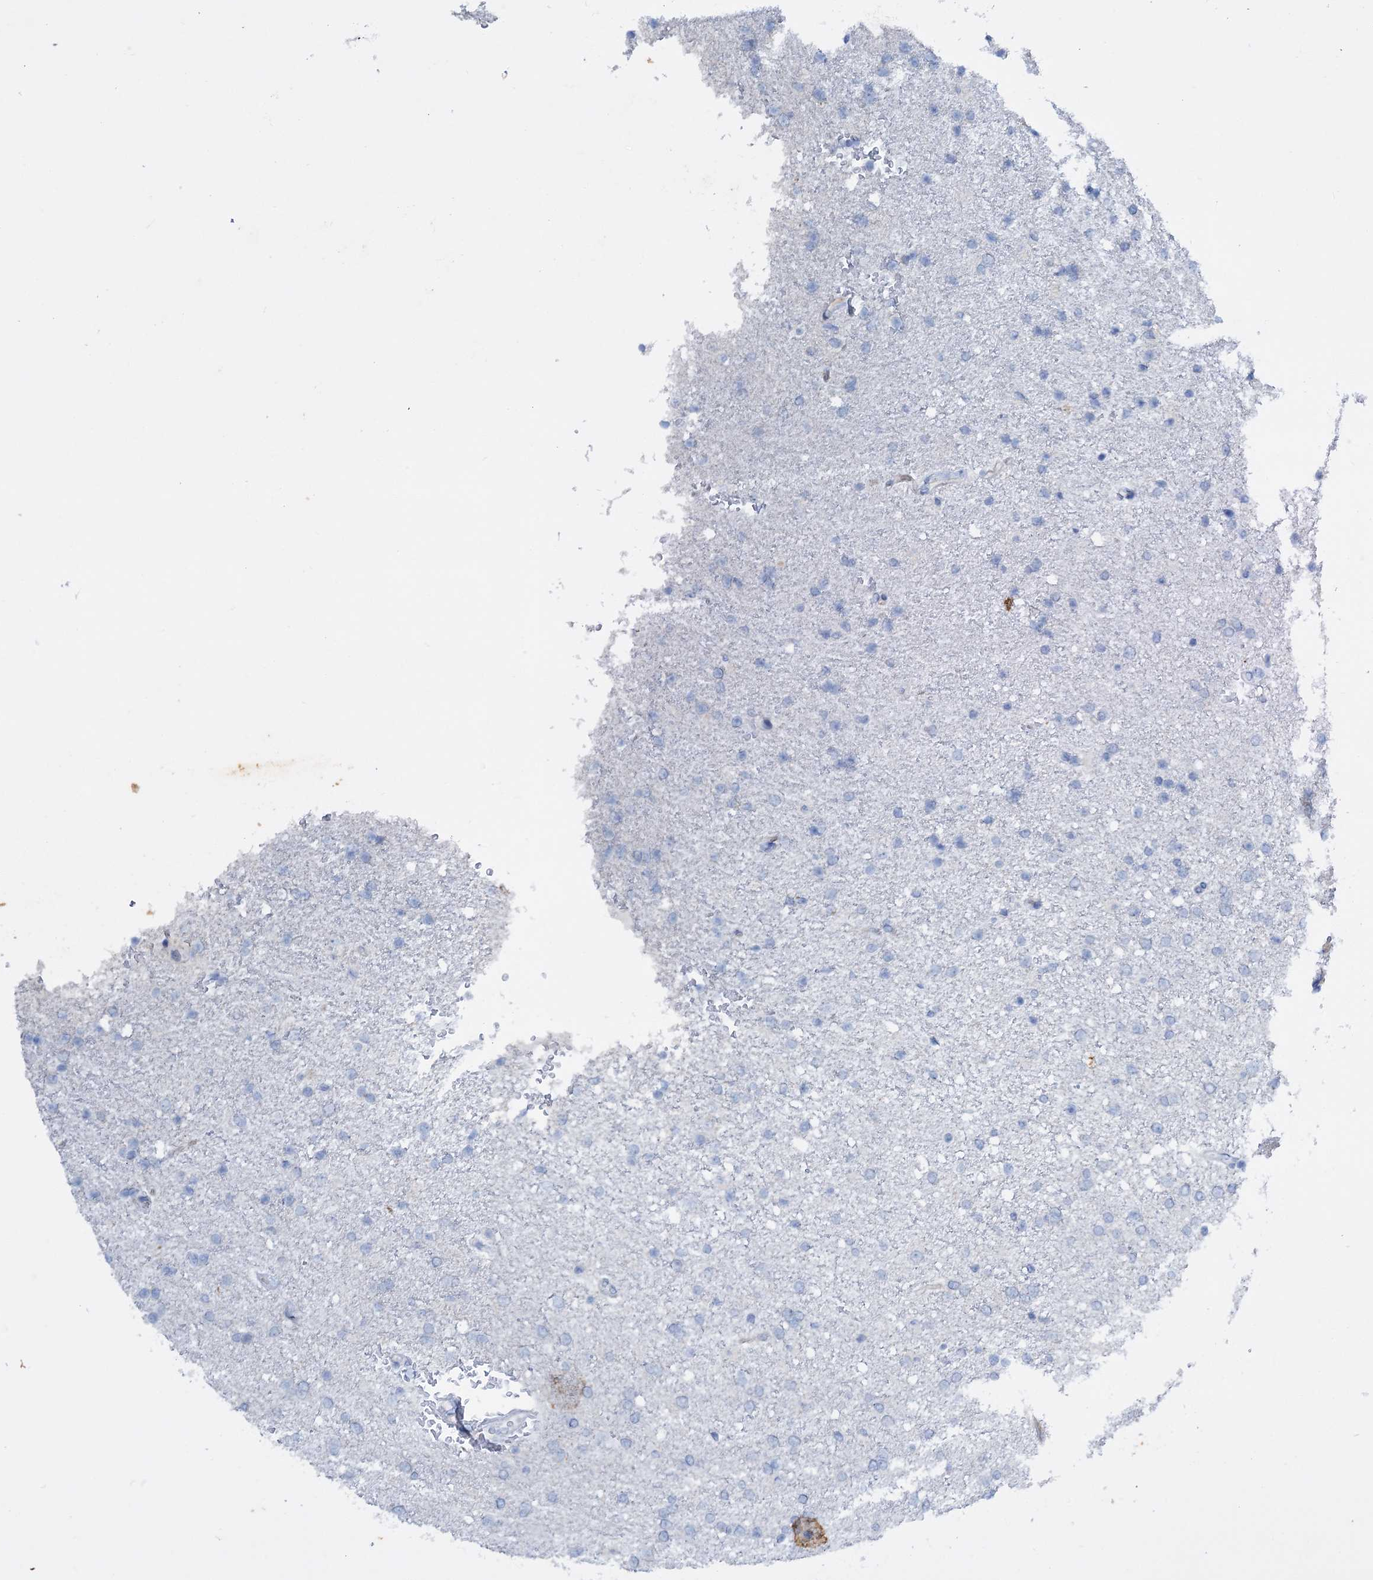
{"staining": {"intensity": "negative", "quantity": "none", "location": "none"}, "tissue": "glioma", "cell_type": "Tumor cells", "image_type": "cancer", "snomed": [{"axis": "morphology", "description": "Glioma, malignant, High grade"}, {"axis": "topography", "description": "Brain"}], "caption": "Tumor cells are negative for brown protein staining in glioma.", "gene": "FAAP20", "patient": {"sex": "male", "age": 72}}